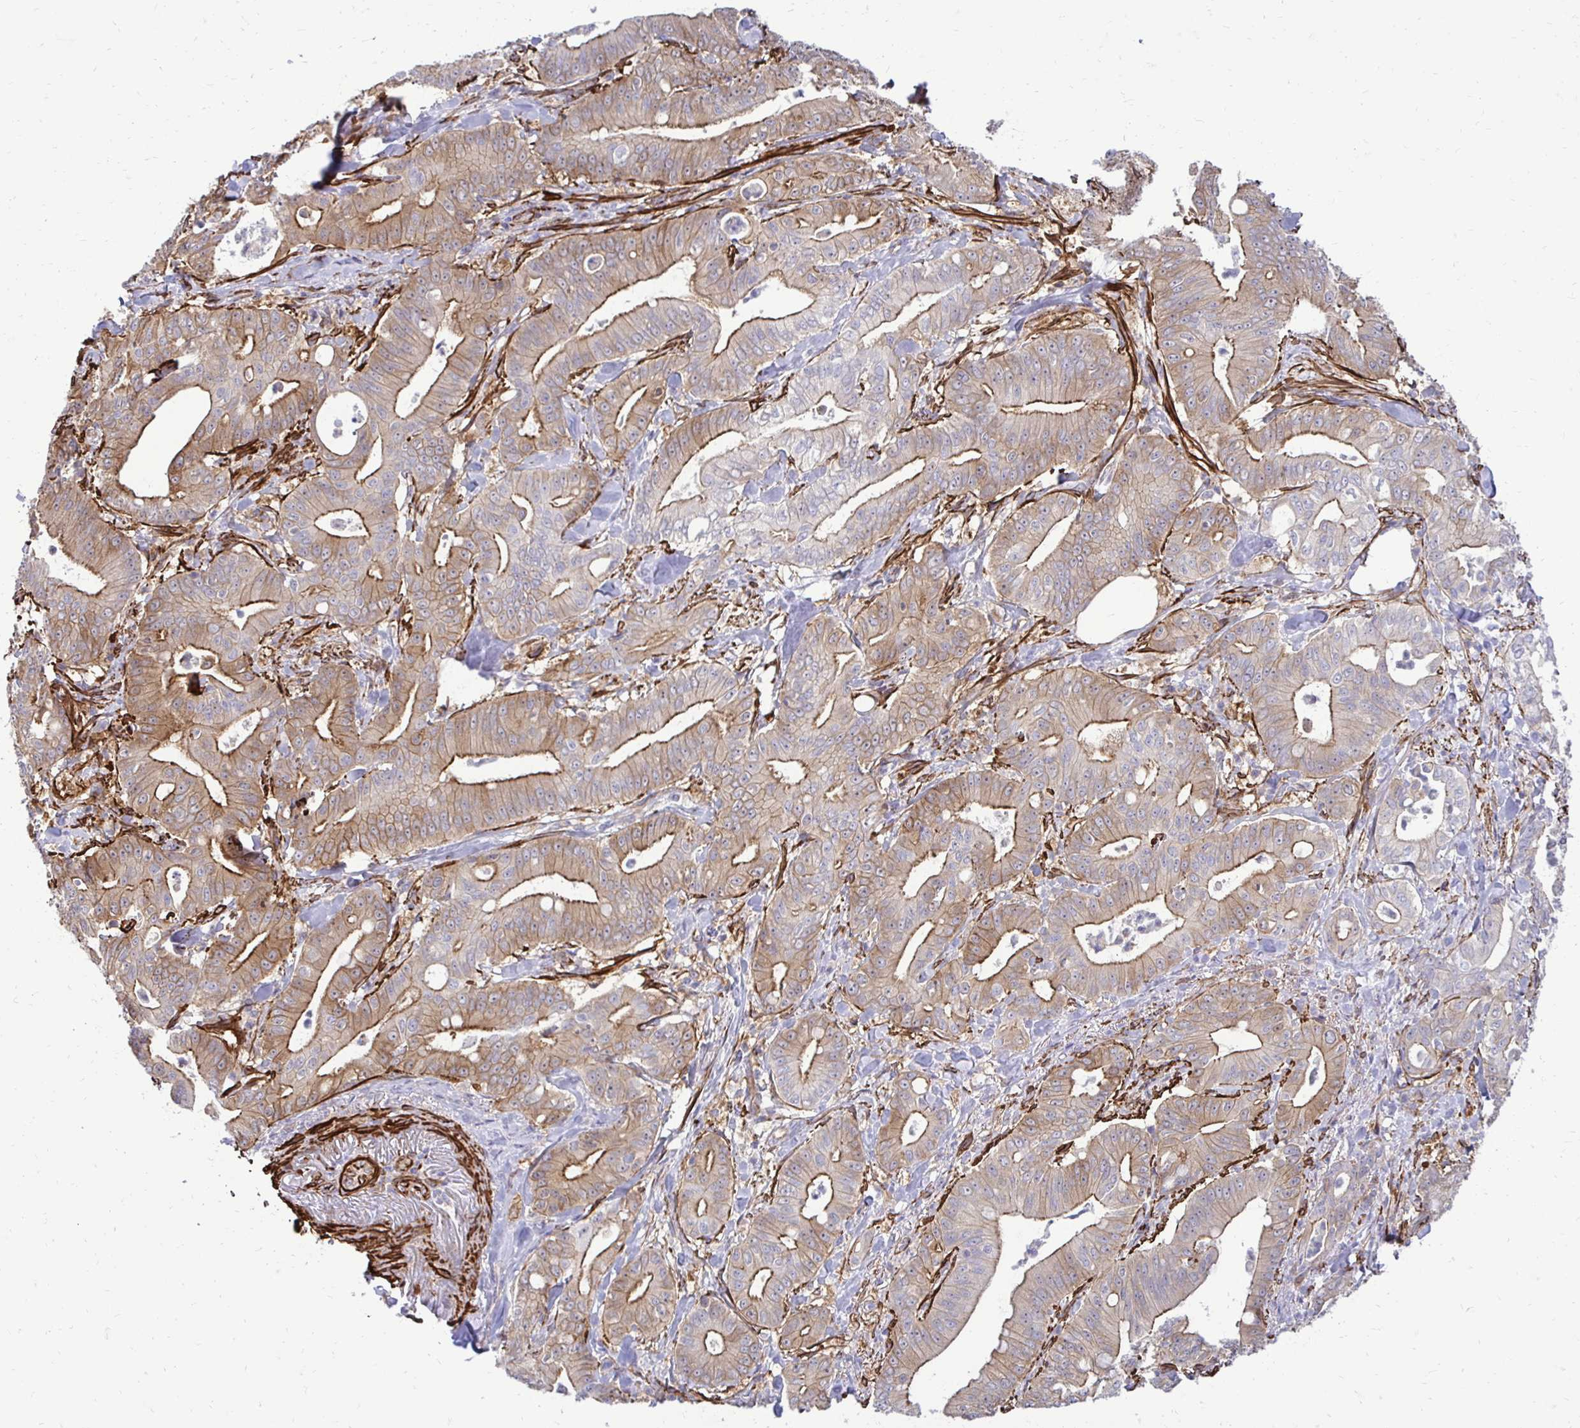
{"staining": {"intensity": "moderate", "quantity": ">75%", "location": "cytoplasmic/membranous"}, "tissue": "pancreatic cancer", "cell_type": "Tumor cells", "image_type": "cancer", "snomed": [{"axis": "morphology", "description": "Adenocarcinoma, NOS"}, {"axis": "topography", "description": "Pancreas"}], "caption": "IHC of pancreatic cancer exhibits medium levels of moderate cytoplasmic/membranous positivity in approximately >75% of tumor cells.", "gene": "CTPS1", "patient": {"sex": "male", "age": 71}}